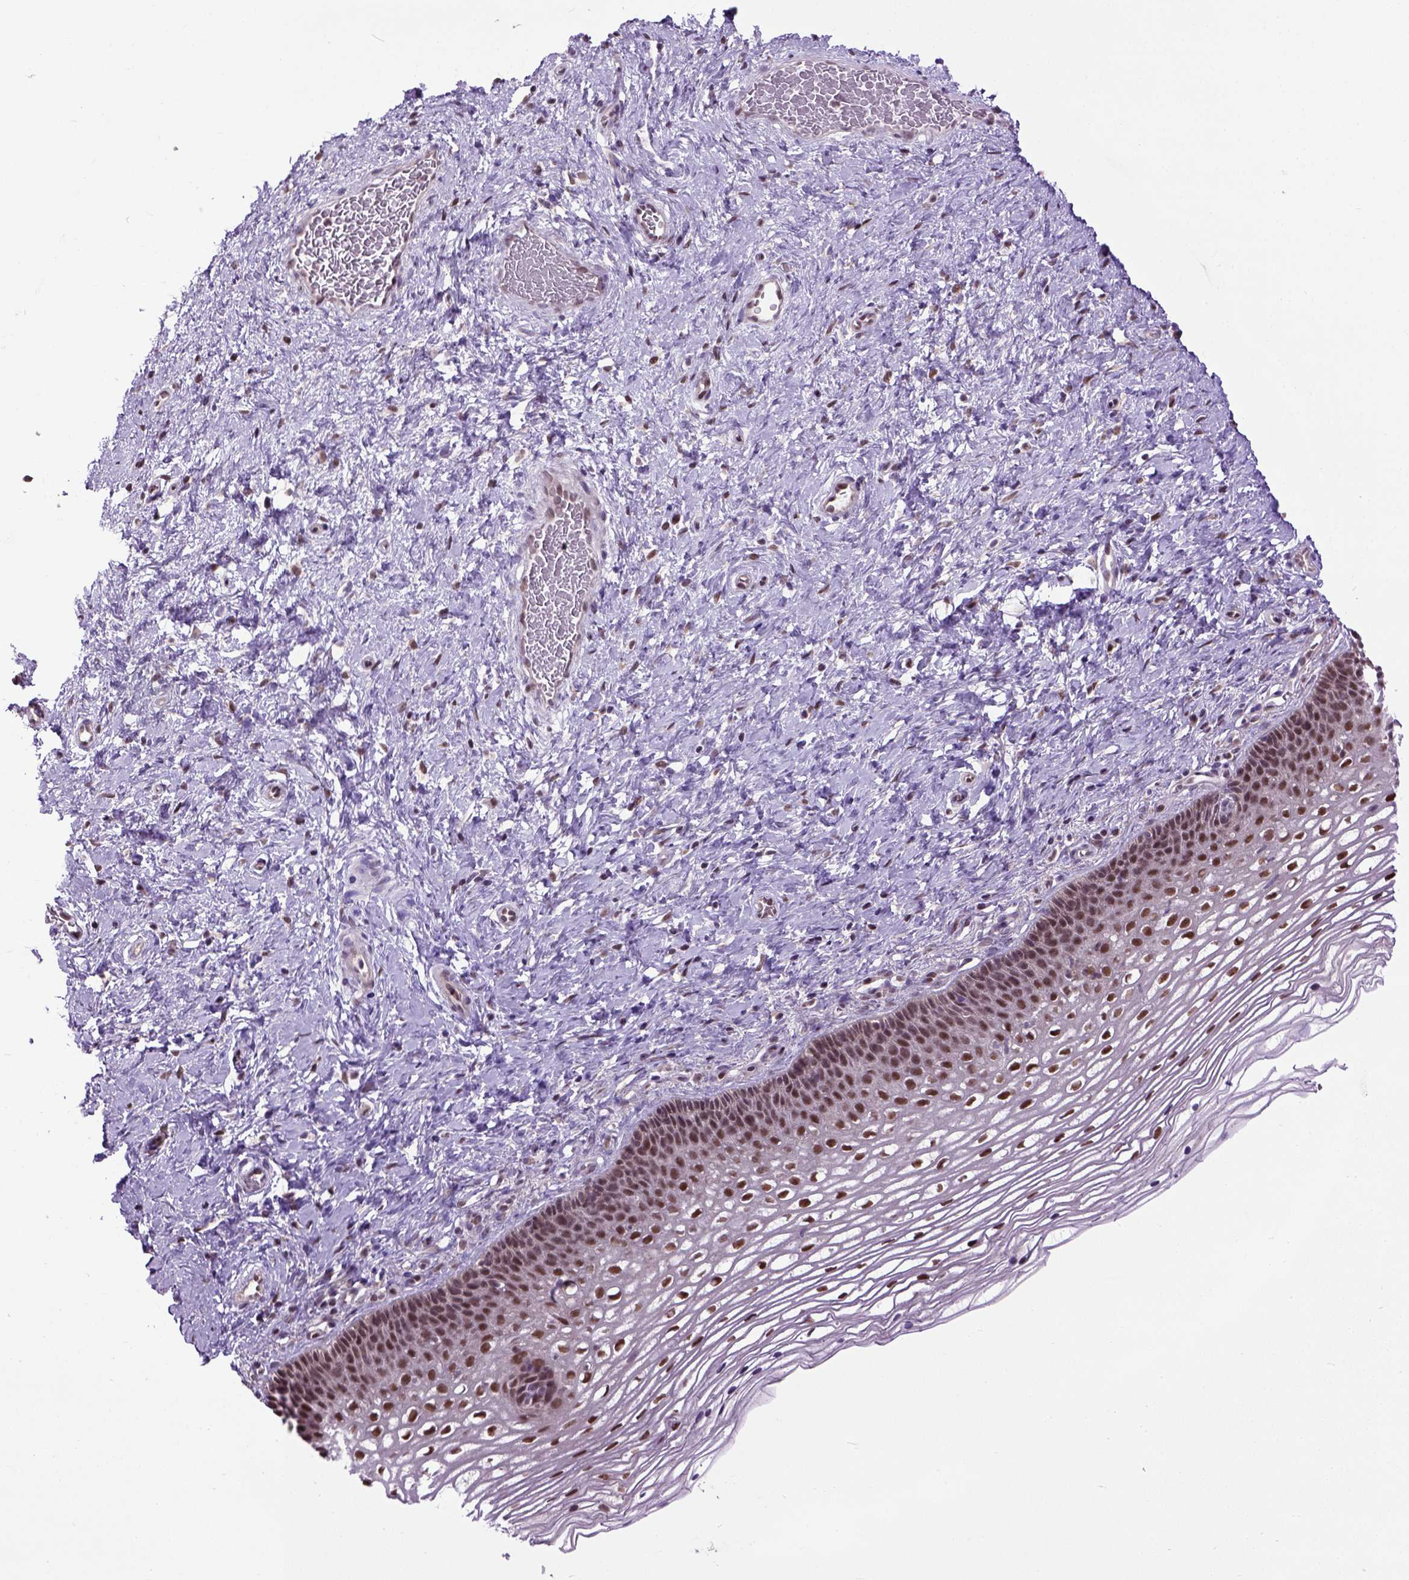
{"staining": {"intensity": "moderate", "quantity": ">75%", "location": "nuclear"}, "tissue": "cervix", "cell_type": "Glandular cells", "image_type": "normal", "snomed": [{"axis": "morphology", "description": "Normal tissue, NOS"}, {"axis": "topography", "description": "Cervix"}], "caption": "A brown stain labels moderate nuclear expression of a protein in glandular cells of benign cervix. (IHC, brightfield microscopy, high magnification).", "gene": "UBA3", "patient": {"sex": "female", "age": 34}}